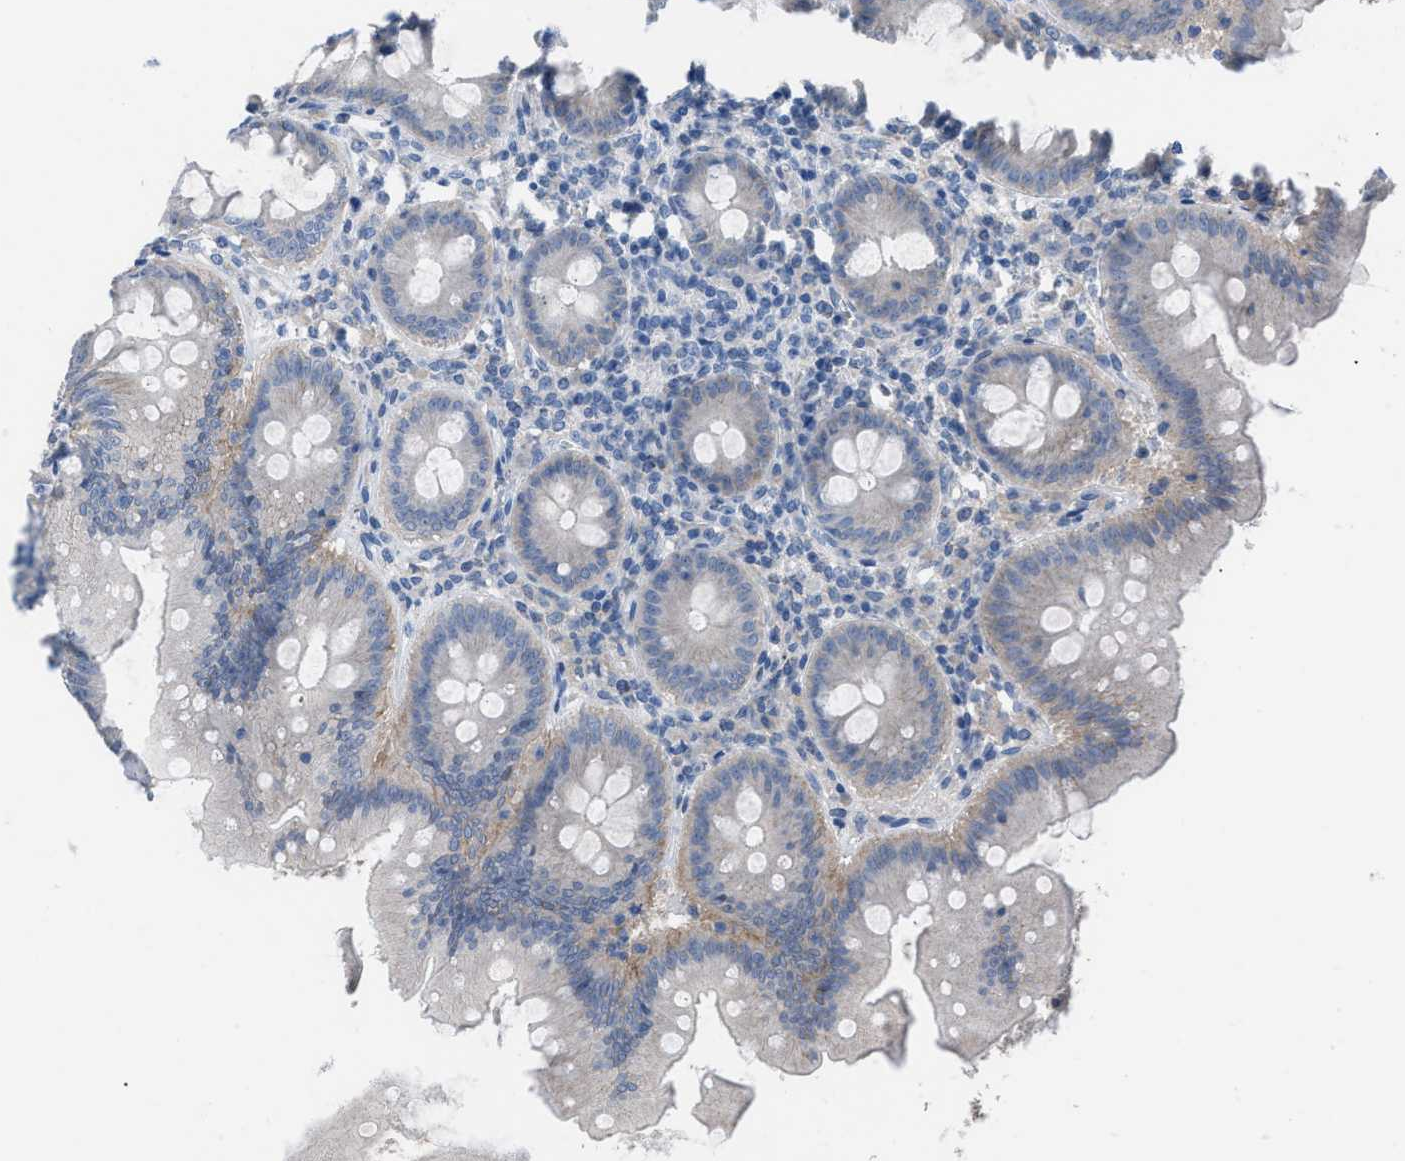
{"staining": {"intensity": "weak", "quantity": "<25%", "location": "cytoplasmic/membranous"}, "tissue": "appendix", "cell_type": "Glandular cells", "image_type": "normal", "snomed": [{"axis": "morphology", "description": "Normal tissue, NOS"}, {"axis": "topography", "description": "Appendix"}], "caption": "There is no significant staining in glandular cells of appendix. (DAB immunohistochemistry (IHC), high magnification).", "gene": "HPX", "patient": {"sex": "male", "age": 56}}